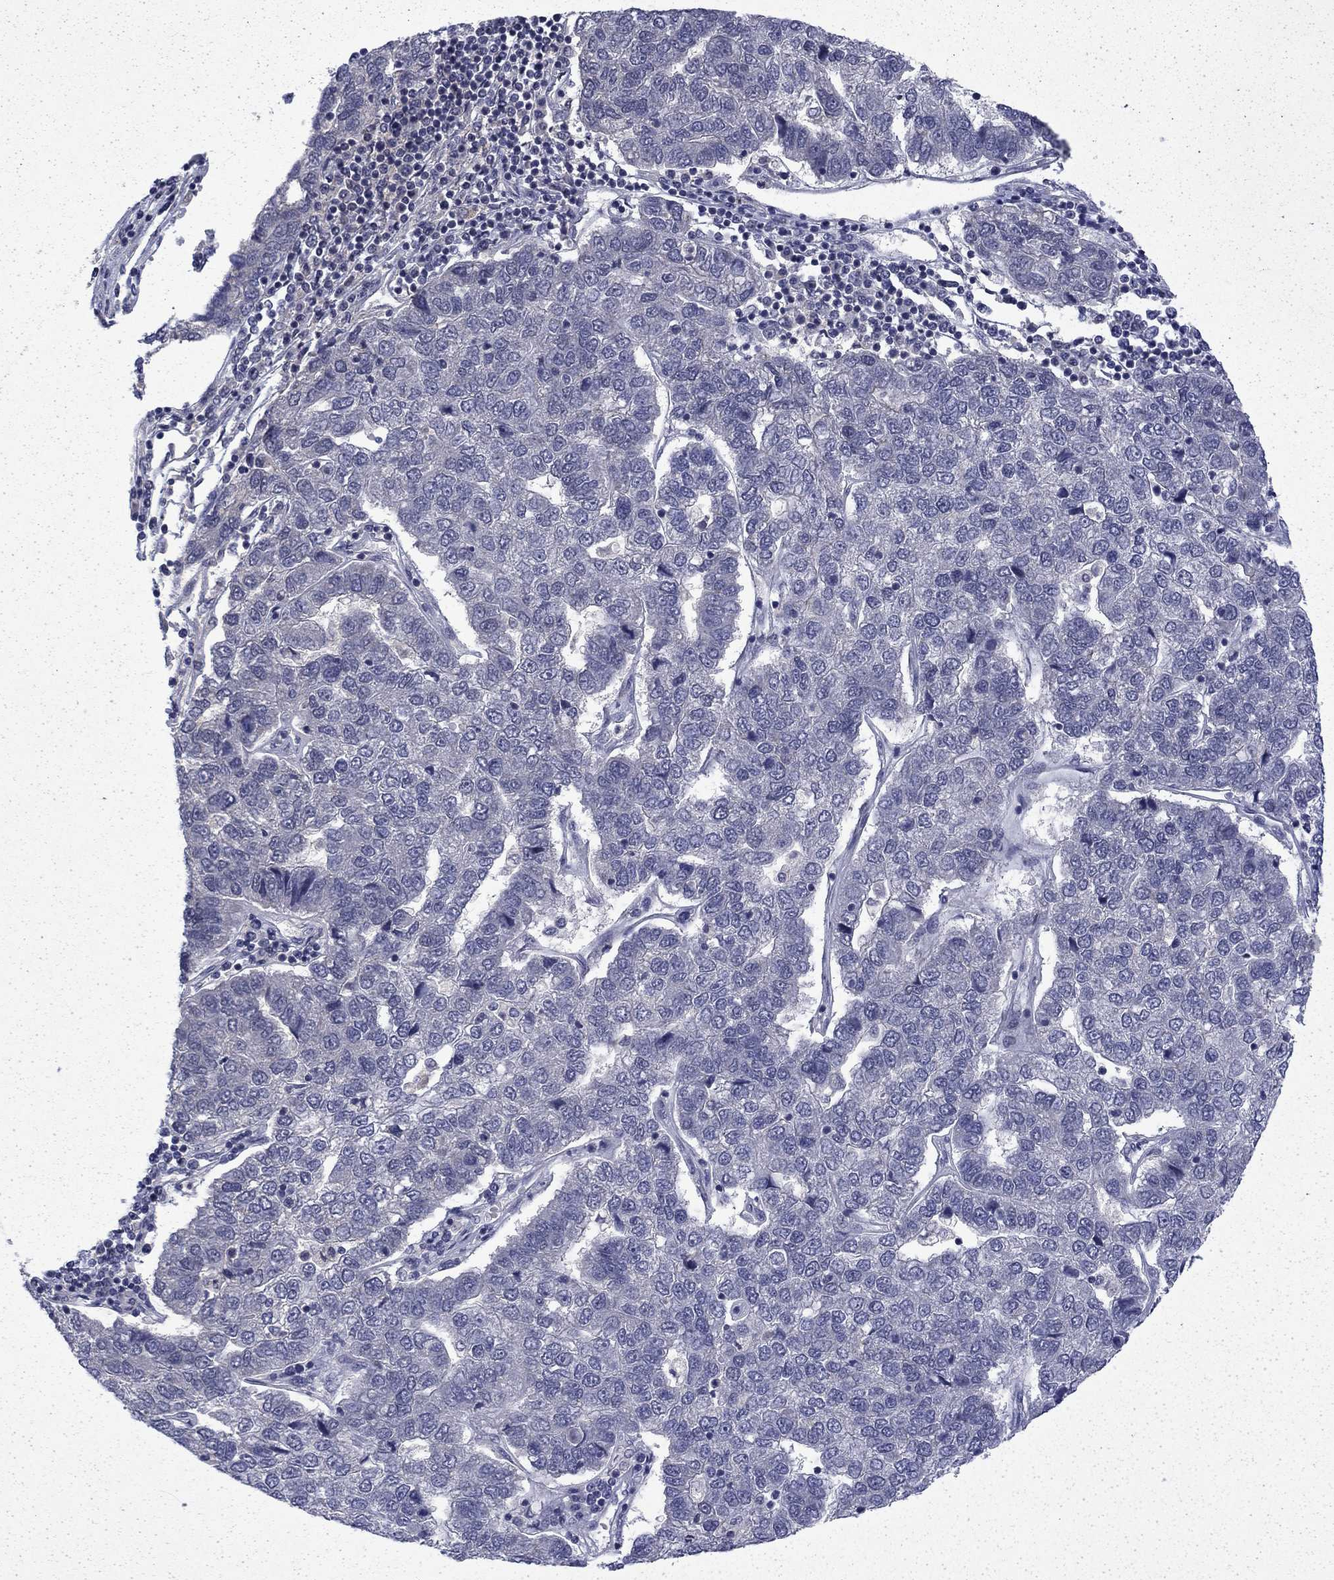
{"staining": {"intensity": "negative", "quantity": "none", "location": "none"}, "tissue": "pancreatic cancer", "cell_type": "Tumor cells", "image_type": "cancer", "snomed": [{"axis": "morphology", "description": "Adenocarcinoma, NOS"}, {"axis": "topography", "description": "Pancreas"}], "caption": "The IHC micrograph has no significant staining in tumor cells of pancreatic cancer tissue.", "gene": "CHAT", "patient": {"sex": "female", "age": 61}}